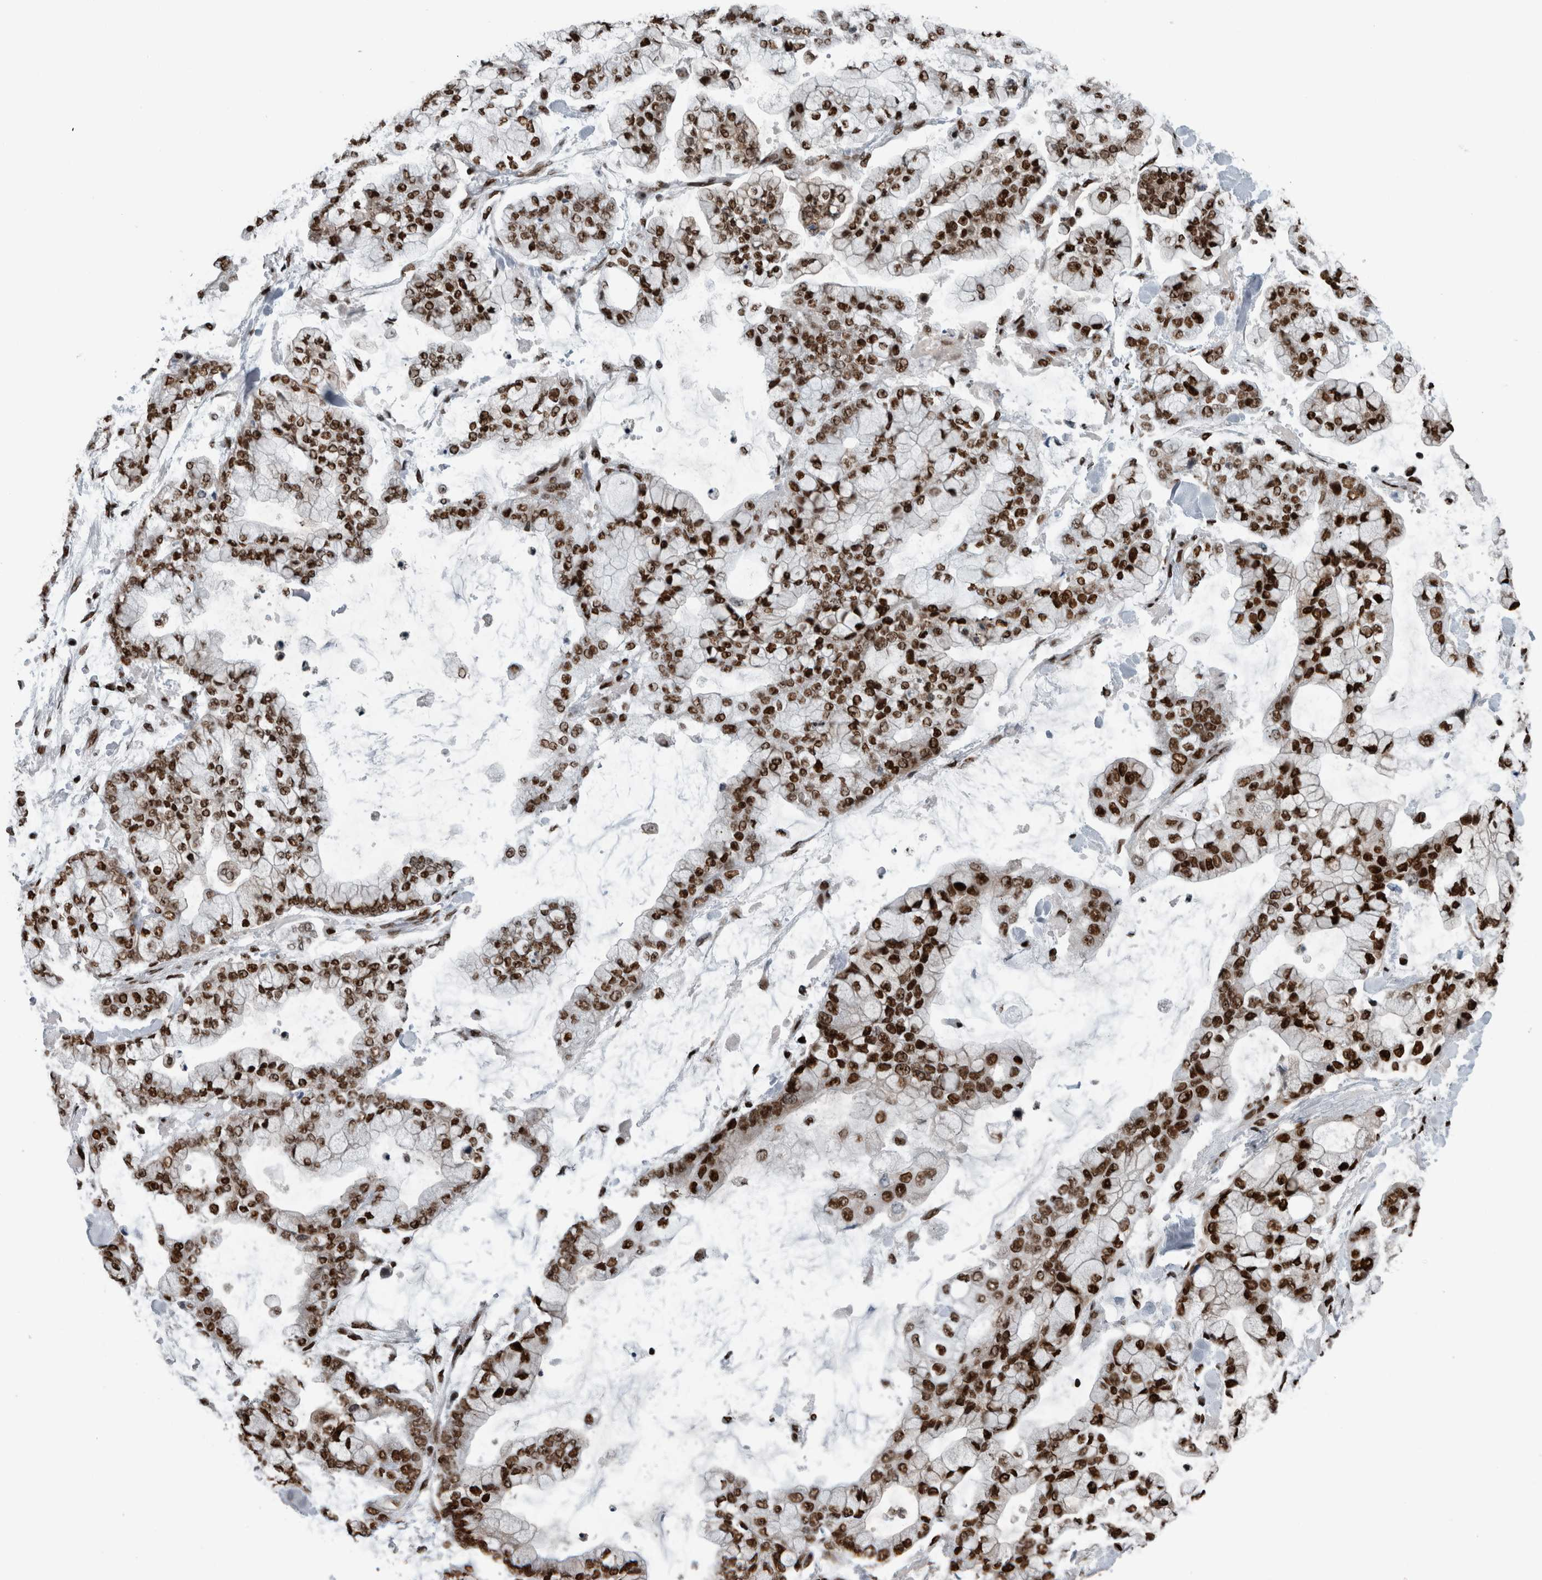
{"staining": {"intensity": "strong", "quantity": ">75%", "location": "nuclear"}, "tissue": "stomach cancer", "cell_type": "Tumor cells", "image_type": "cancer", "snomed": [{"axis": "morphology", "description": "Normal tissue, NOS"}, {"axis": "morphology", "description": "Adenocarcinoma, NOS"}, {"axis": "topography", "description": "Stomach, upper"}, {"axis": "topography", "description": "Stomach"}], "caption": "Protein staining of adenocarcinoma (stomach) tissue exhibits strong nuclear staining in approximately >75% of tumor cells.", "gene": "DNMT3A", "patient": {"sex": "male", "age": 76}}